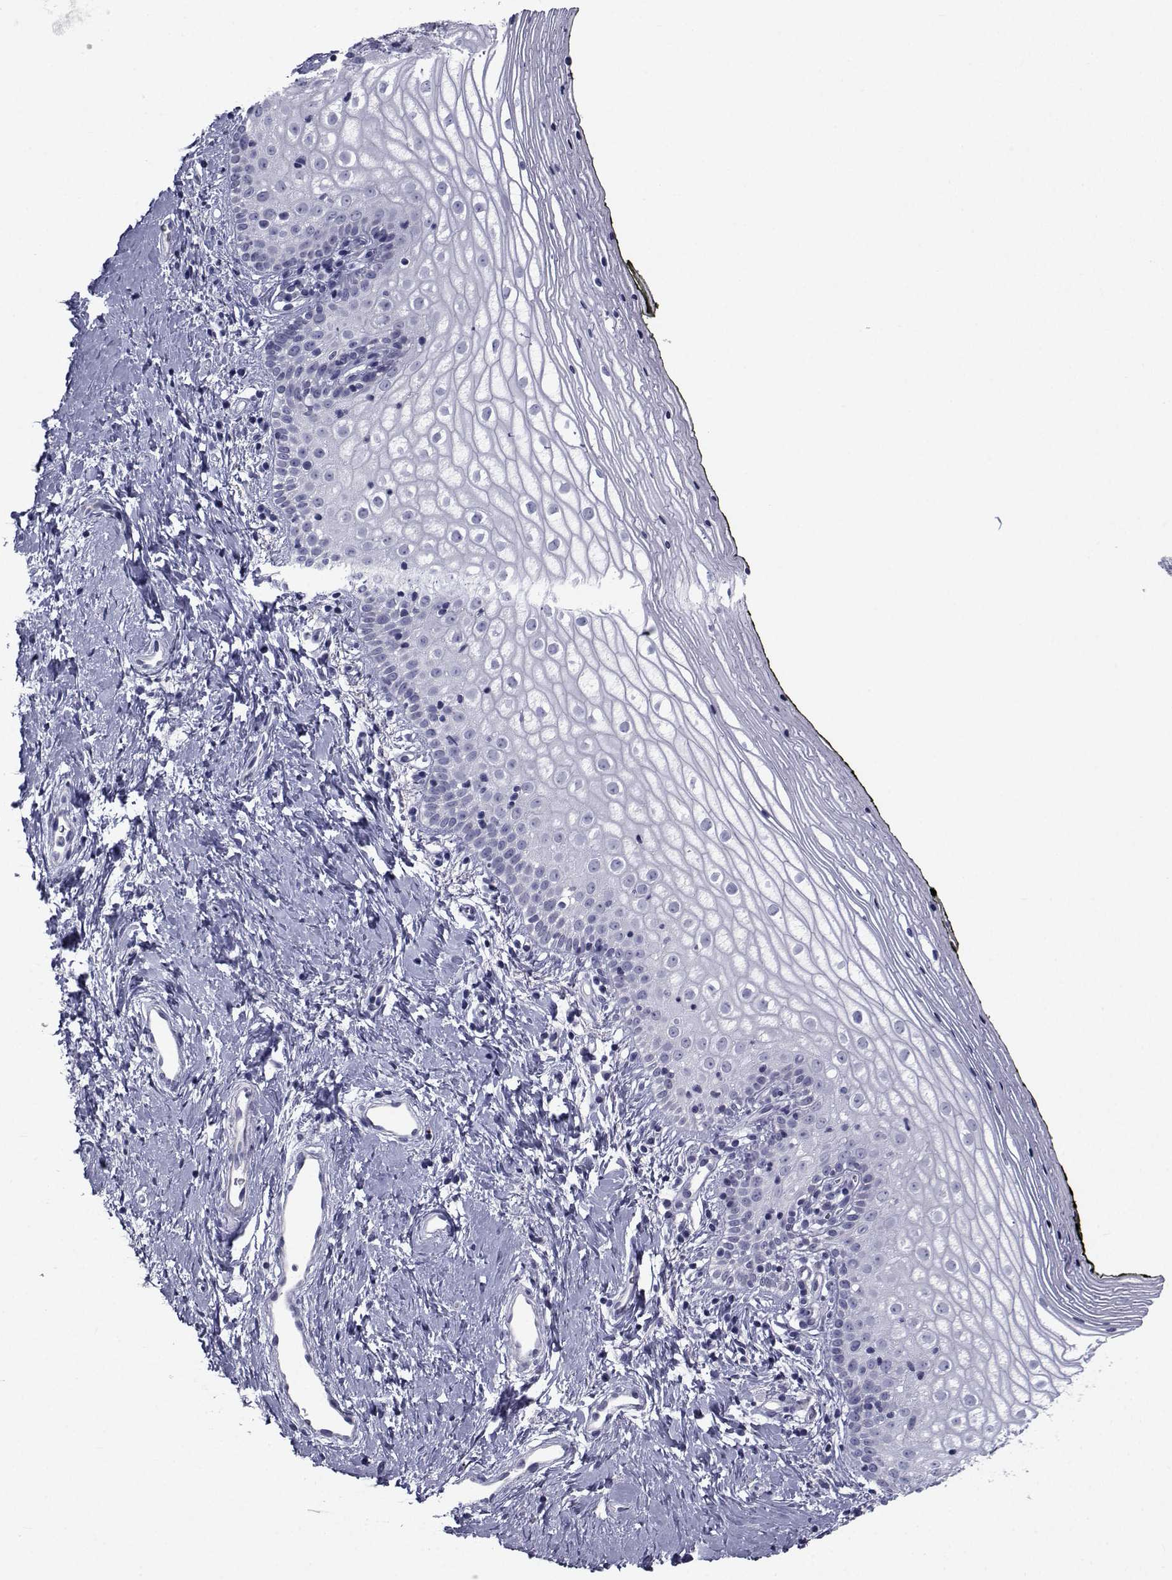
{"staining": {"intensity": "negative", "quantity": "none", "location": "none"}, "tissue": "vagina", "cell_type": "Squamous epithelial cells", "image_type": "normal", "snomed": [{"axis": "morphology", "description": "Normal tissue, NOS"}, {"axis": "topography", "description": "Vagina"}], "caption": "This is an IHC histopathology image of unremarkable vagina. There is no staining in squamous epithelial cells.", "gene": "CHRNA1", "patient": {"sex": "female", "age": 47}}